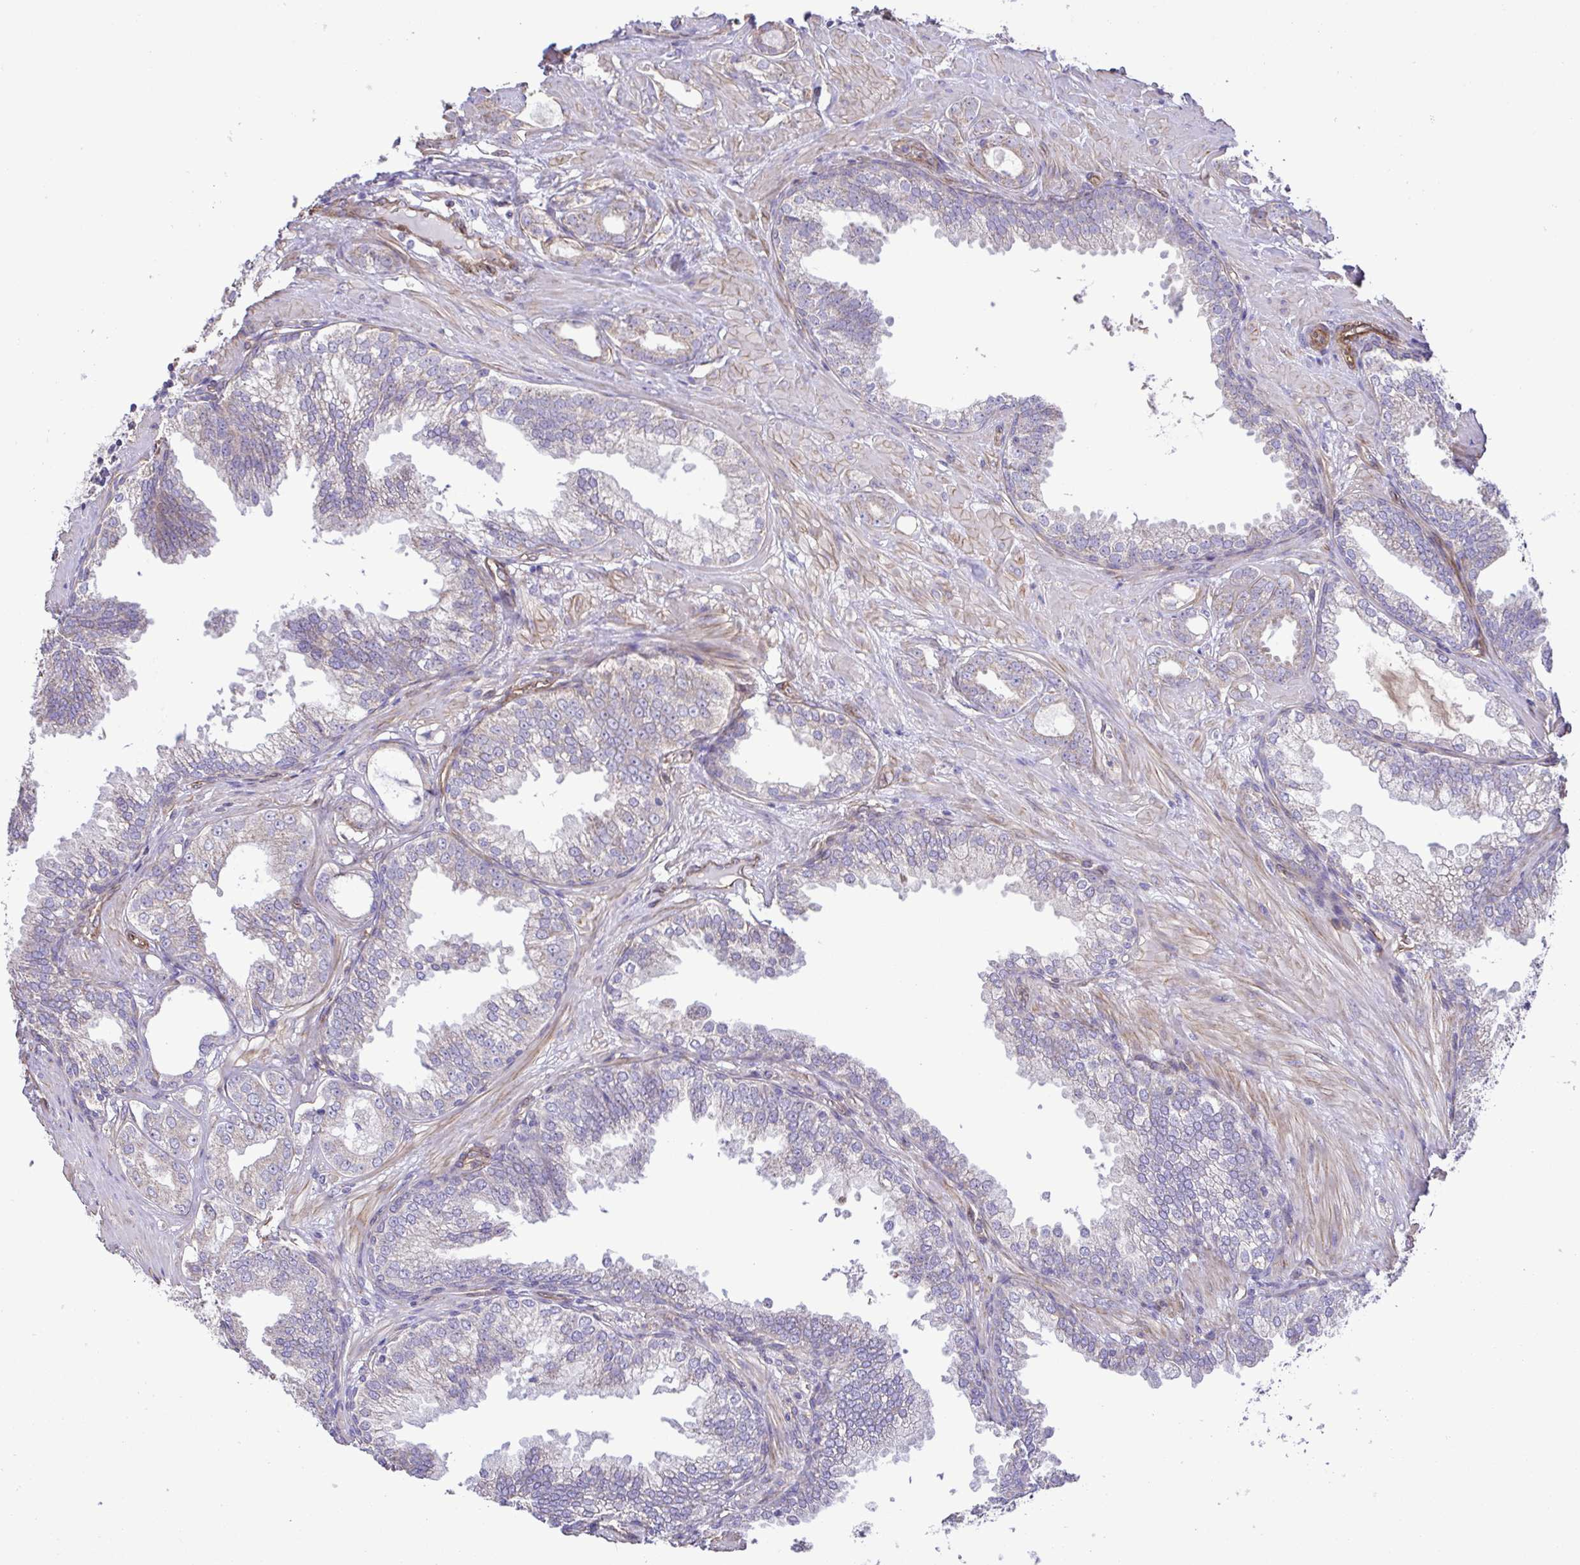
{"staining": {"intensity": "negative", "quantity": "none", "location": "none"}, "tissue": "prostate cancer", "cell_type": "Tumor cells", "image_type": "cancer", "snomed": [{"axis": "morphology", "description": "Adenocarcinoma, Low grade"}, {"axis": "topography", "description": "Prostate"}], "caption": "The immunohistochemistry (IHC) photomicrograph has no significant staining in tumor cells of prostate cancer (adenocarcinoma (low-grade)) tissue.", "gene": "FLT1", "patient": {"sex": "male", "age": 65}}